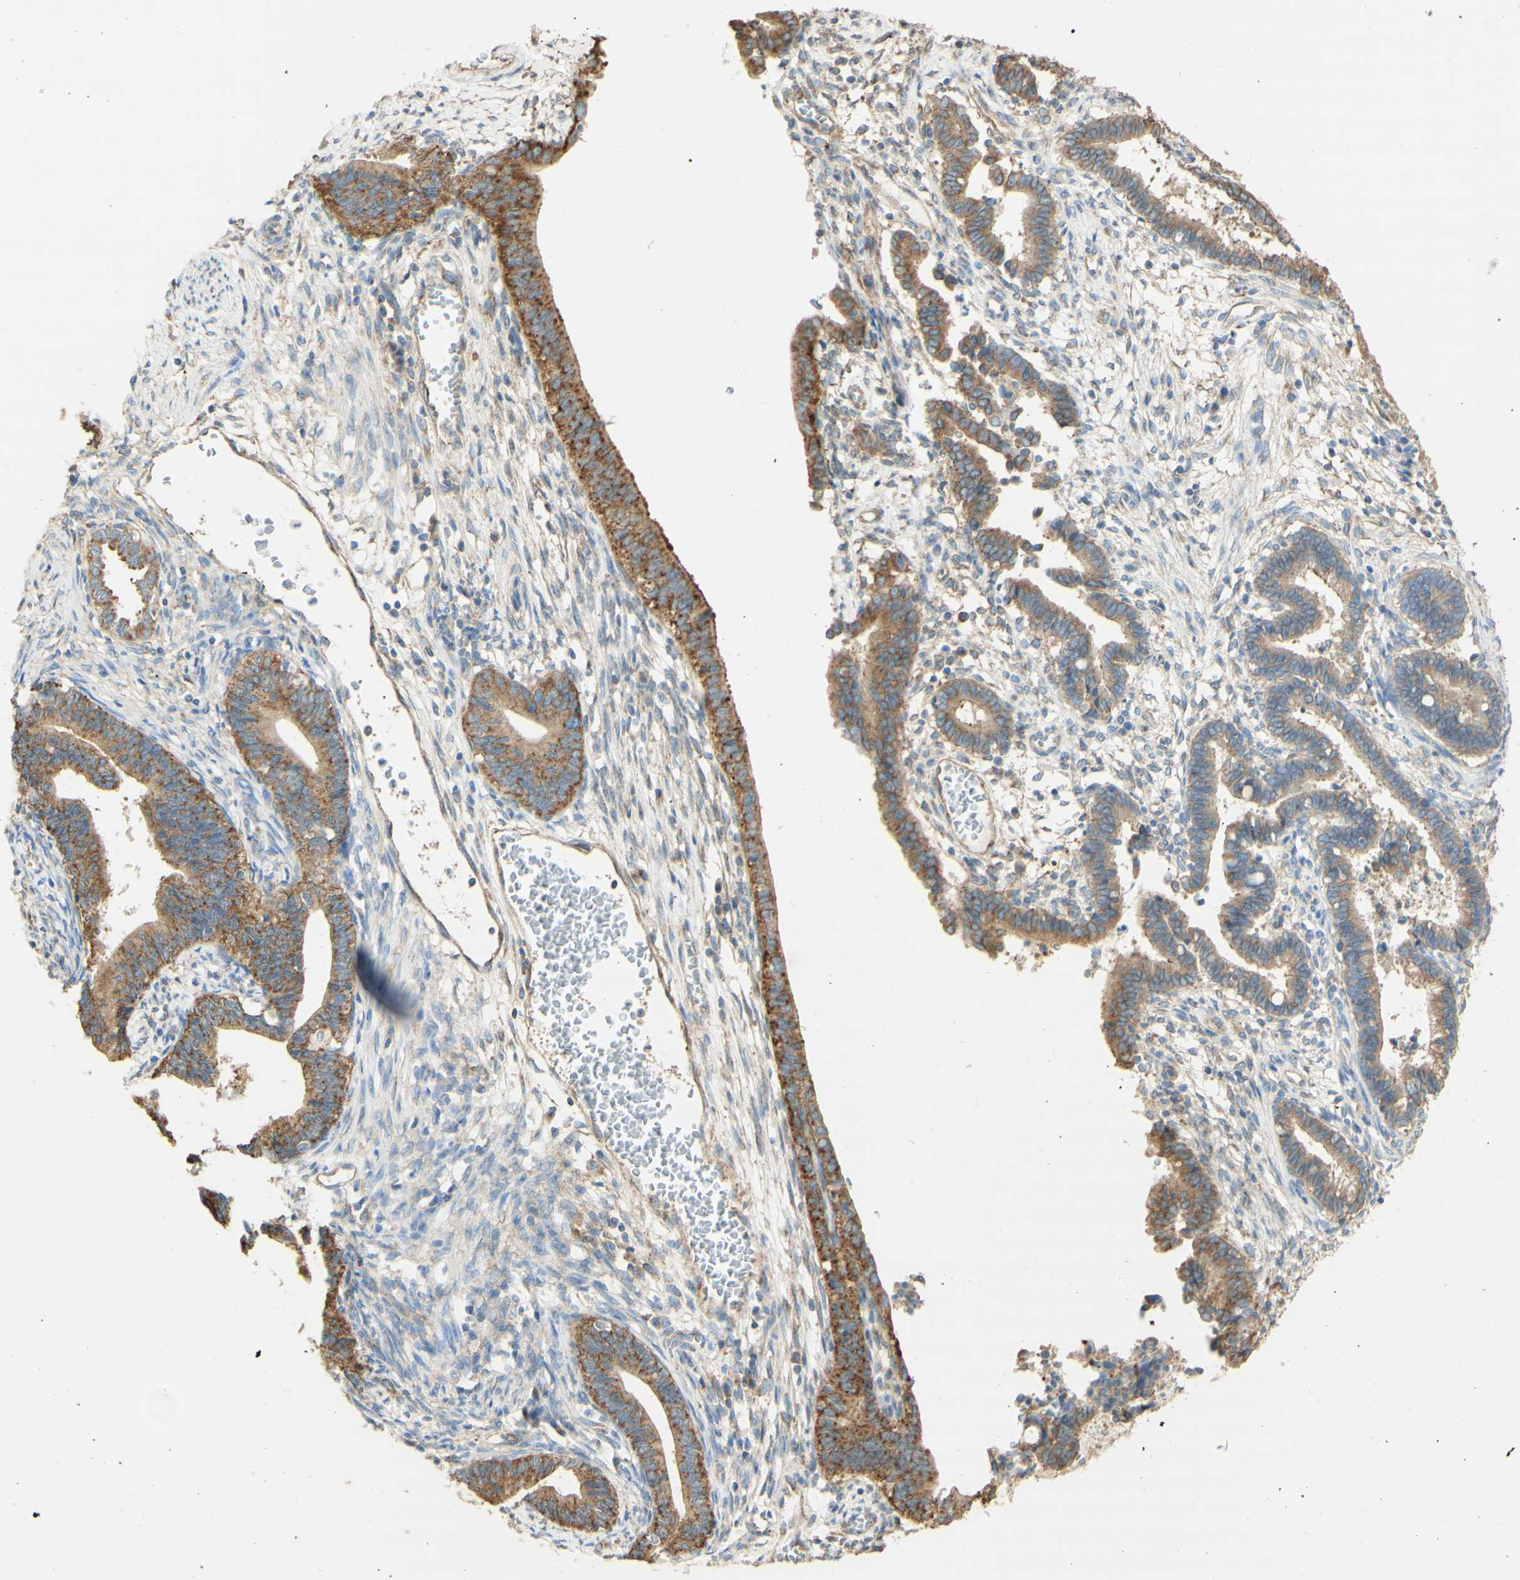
{"staining": {"intensity": "moderate", "quantity": ">75%", "location": "cytoplasmic/membranous"}, "tissue": "cervical cancer", "cell_type": "Tumor cells", "image_type": "cancer", "snomed": [{"axis": "morphology", "description": "Adenocarcinoma, NOS"}, {"axis": "topography", "description": "Cervix"}], "caption": "This is an image of IHC staining of adenocarcinoma (cervical), which shows moderate staining in the cytoplasmic/membranous of tumor cells.", "gene": "CLTC", "patient": {"sex": "female", "age": 44}}